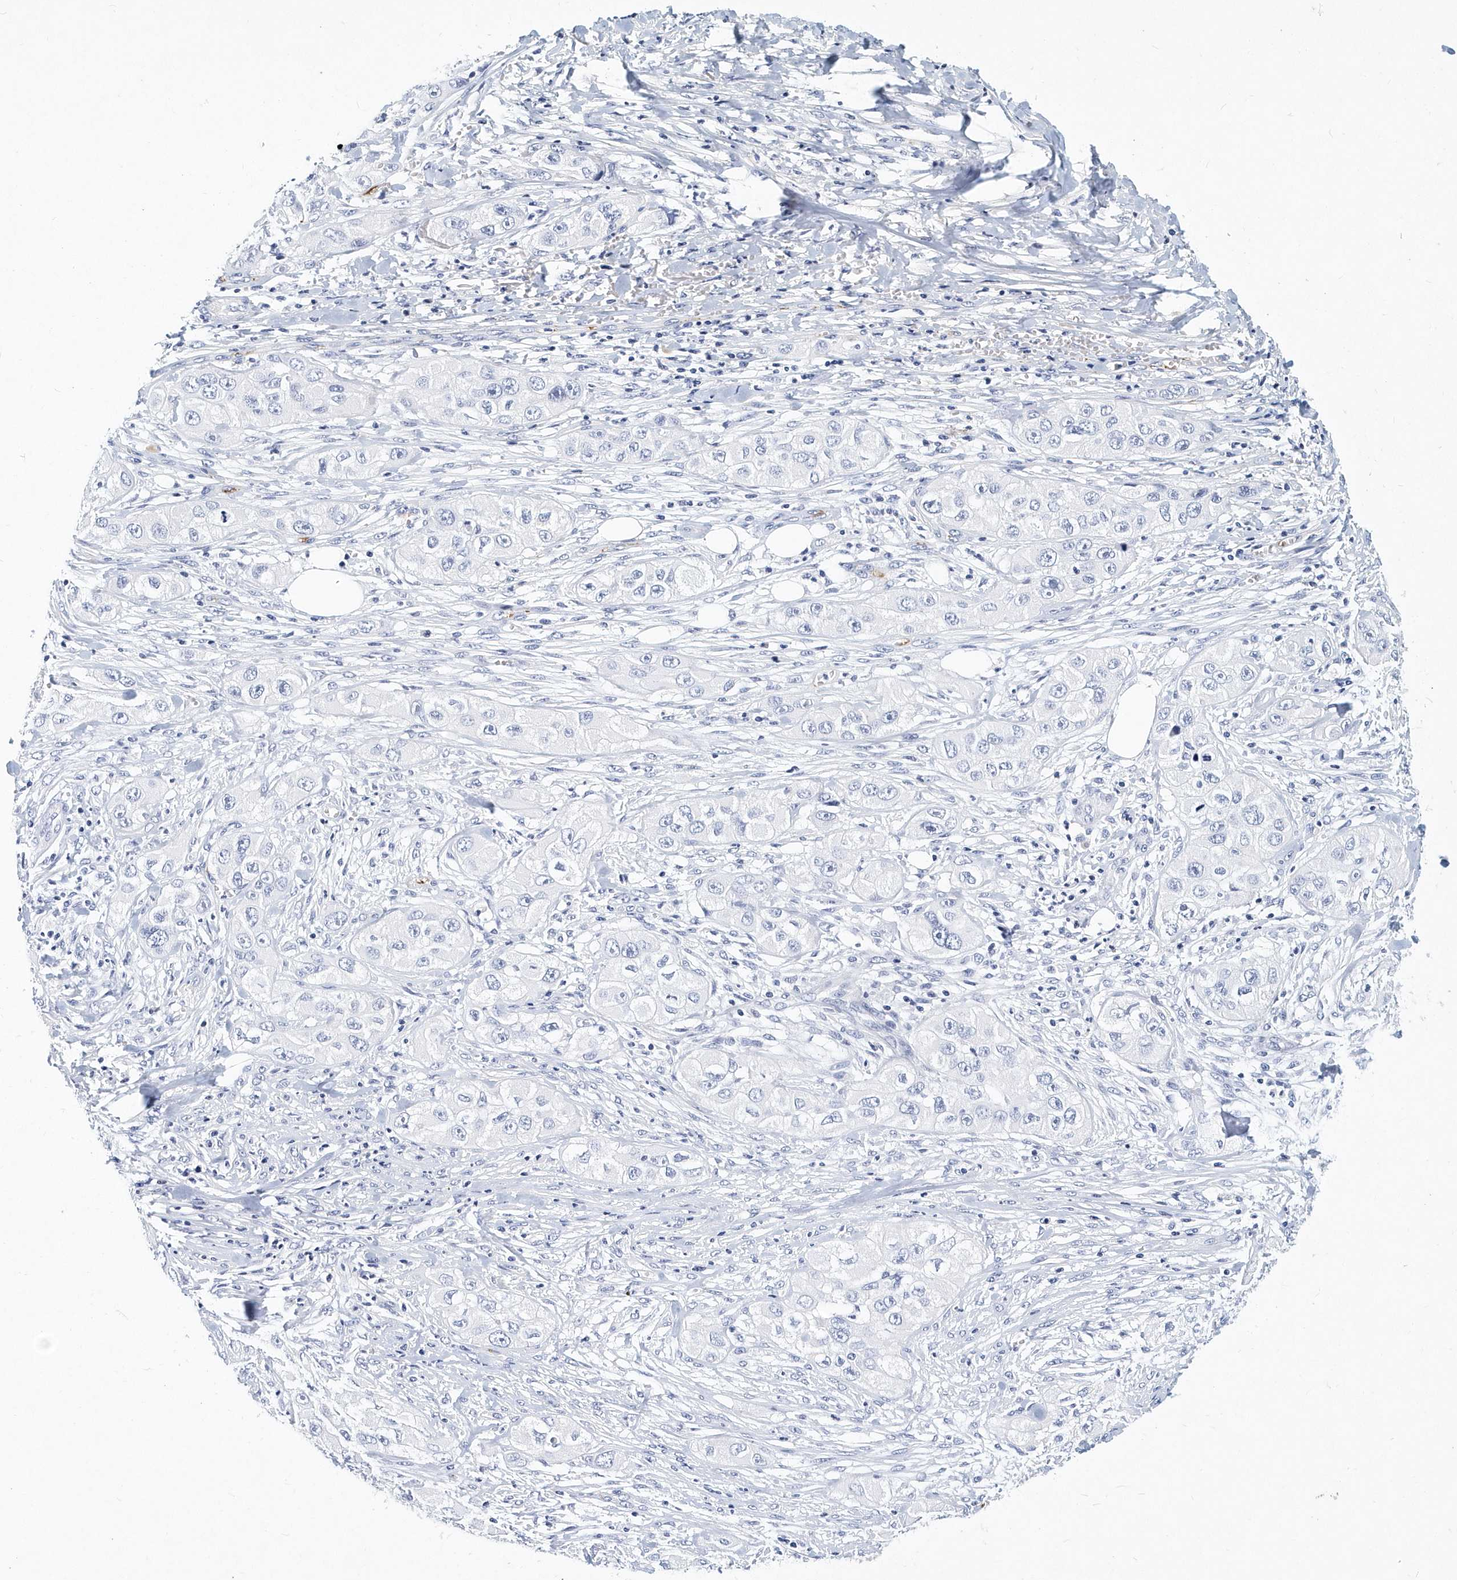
{"staining": {"intensity": "negative", "quantity": "none", "location": "none"}, "tissue": "skin cancer", "cell_type": "Tumor cells", "image_type": "cancer", "snomed": [{"axis": "morphology", "description": "Squamous cell carcinoma, NOS"}, {"axis": "topography", "description": "Skin"}, {"axis": "topography", "description": "Subcutis"}], "caption": "DAB (3,3'-diaminobenzidine) immunohistochemical staining of skin cancer (squamous cell carcinoma) displays no significant positivity in tumor cells.", "gene": "ITGA2B", "patient": {"sex": "male", "age": 73}}